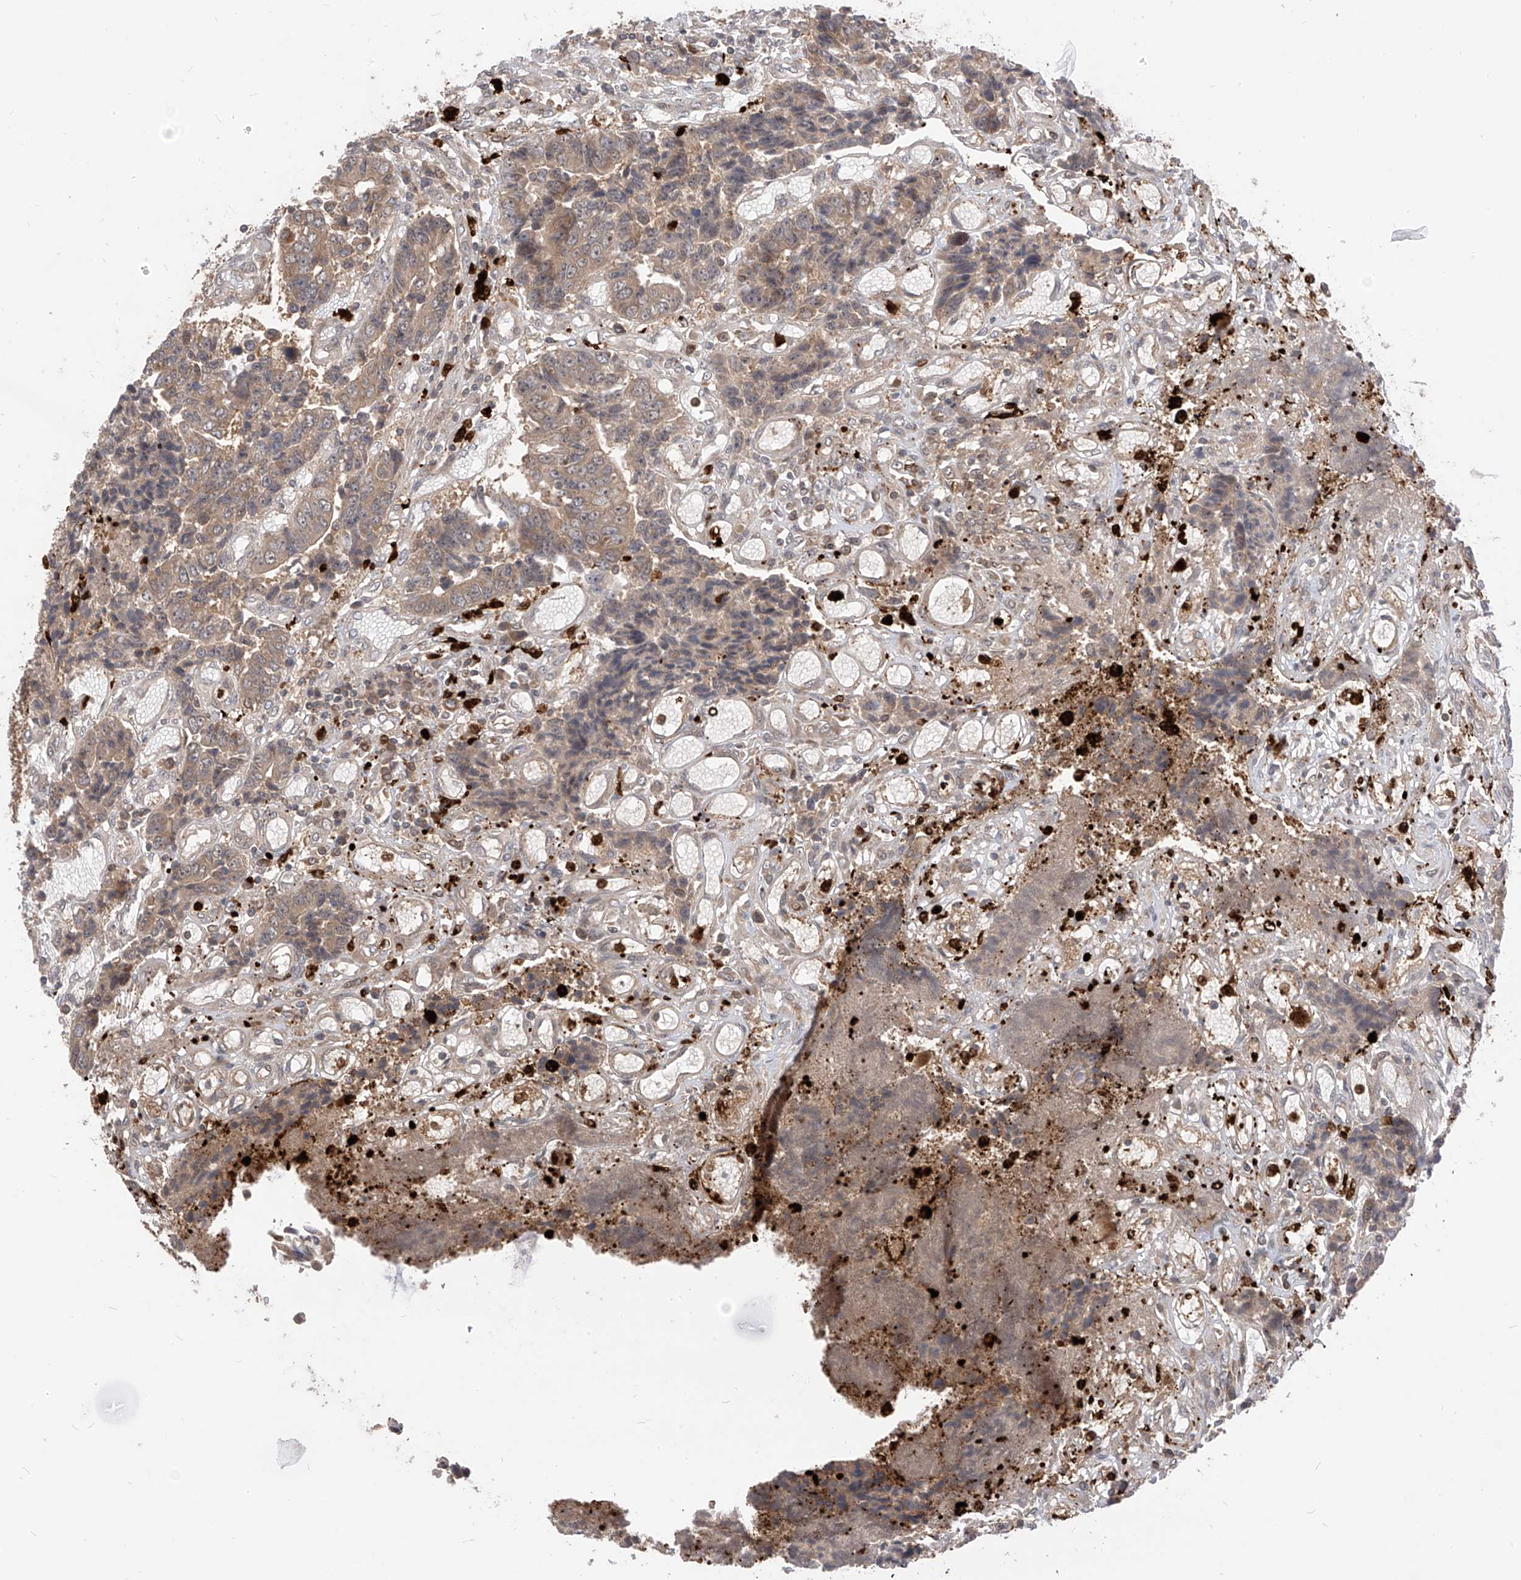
{"staining": {"intensity": "moderate", "quantity": "25%-75%", "location": "cytoplasmic/membranous"}, "tissue": "colorectal cancer", "cell_type": "Tumor cells", "image_type": "cancer", "snomed": [{"axis": "morphology", "description": "Adenocarcinoma, NOS"}, {"axis": "topography", "description": "Rectum"}], "caption": "There is medium levels of moderate cytoplasmic/membranous staining in tumor cells of adenocarcinoma (colorectal), as demonstrated by immunohistochemical staining (brown color).", "gene": "CNKSR1", "patient": {"sex": "male", "age": 84}}